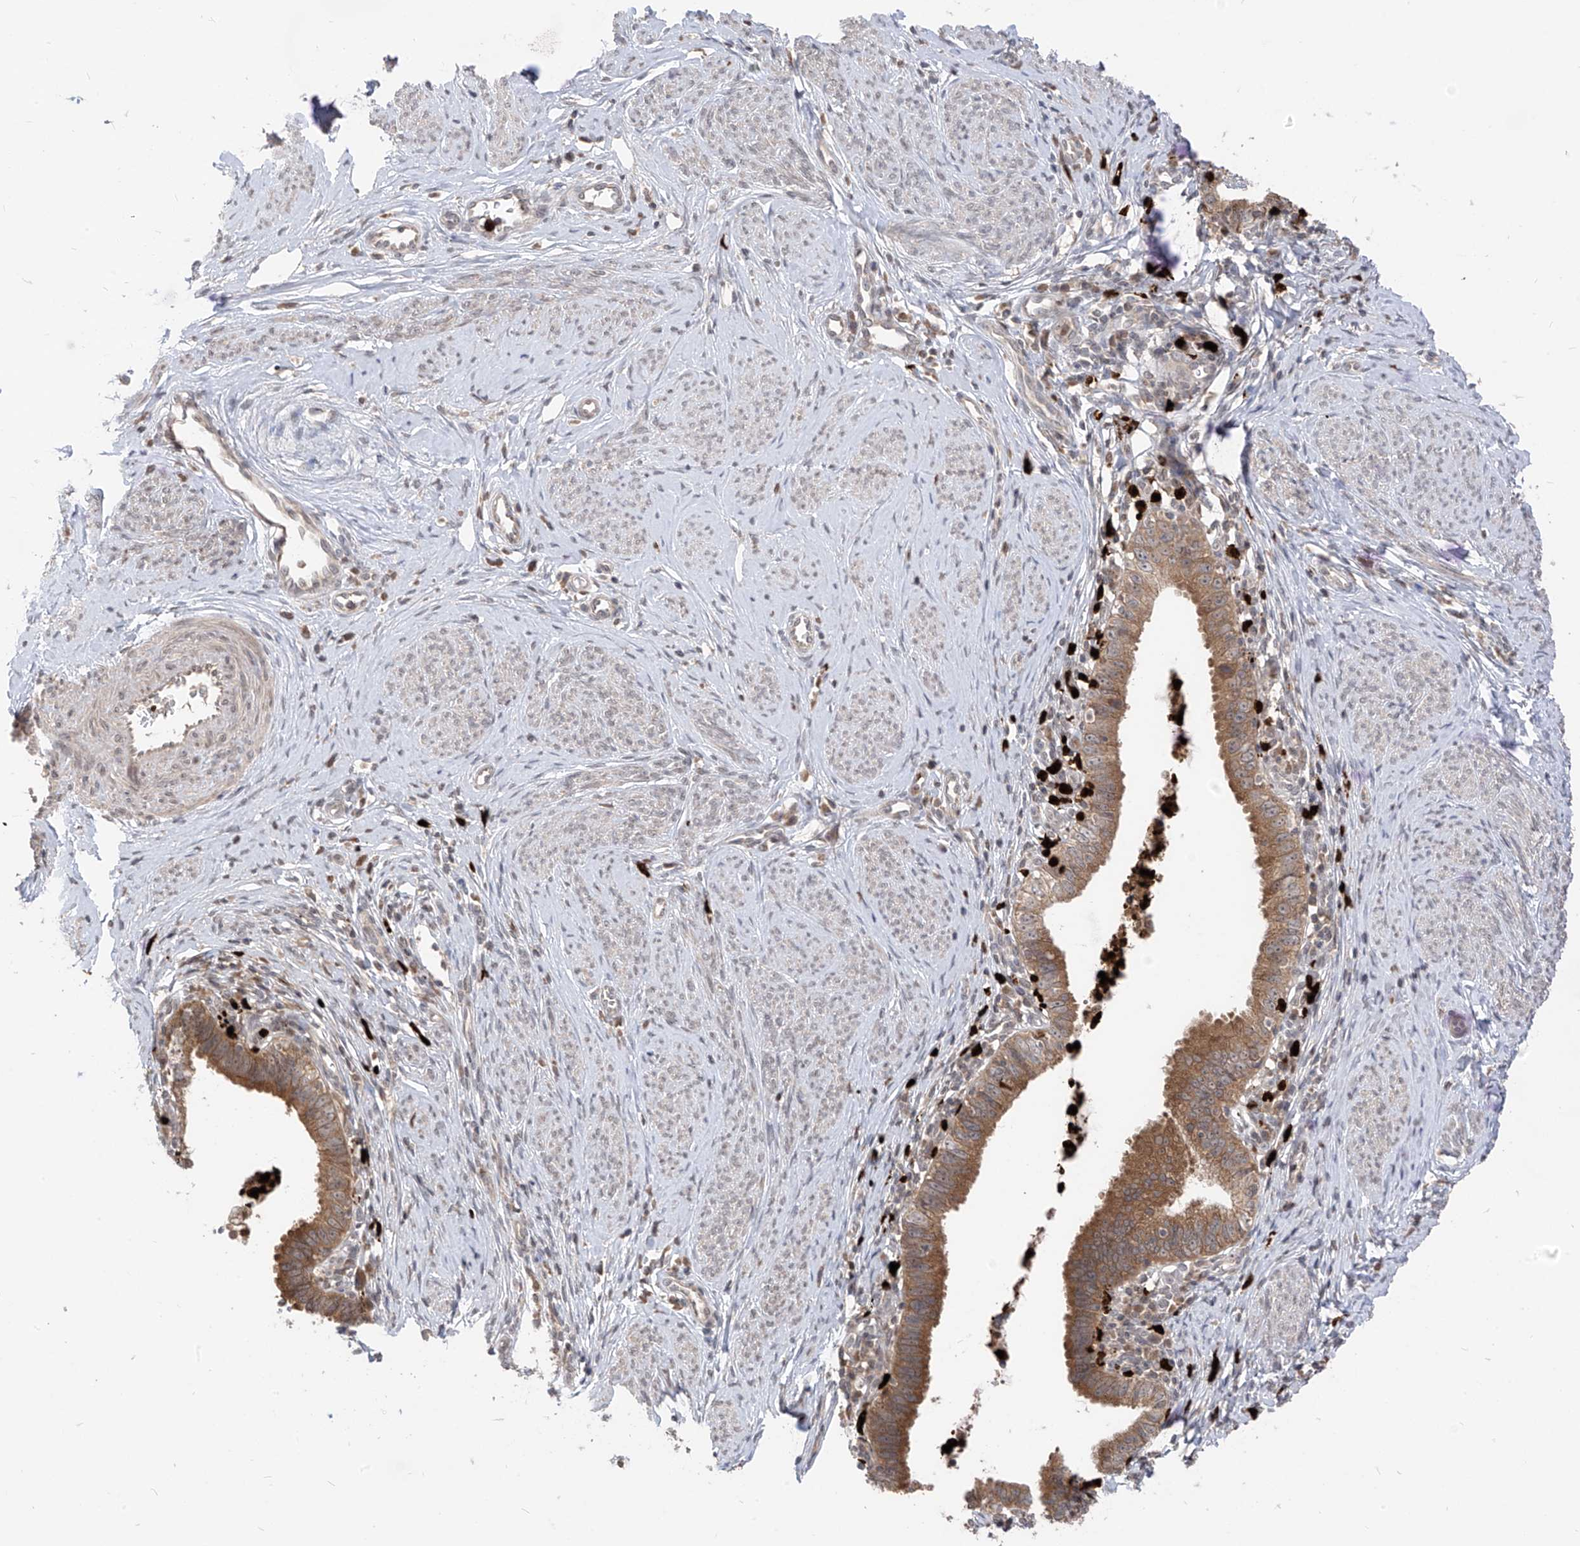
{"staining": {"intensity": "moderate", "quantity": ">75%", "location": "cytoplasmic/membranous"}, "tissue": "cervical cancer", "cell_type": "Tumor cells", "image_type": "cancer", "snomed": [{"axis": "morphology", "description": "Adenocarcinoma, NOS"}, {"axis": "topography", "description": "Cervix"}], "caption": "Cervical cancer stained with IHC demonstrates moderate cytoplasmic/membranous expression in approximately >75% of tumor cells.", "gene": "CNKSR1", "patient": {"sex": "female", "age": 36}}